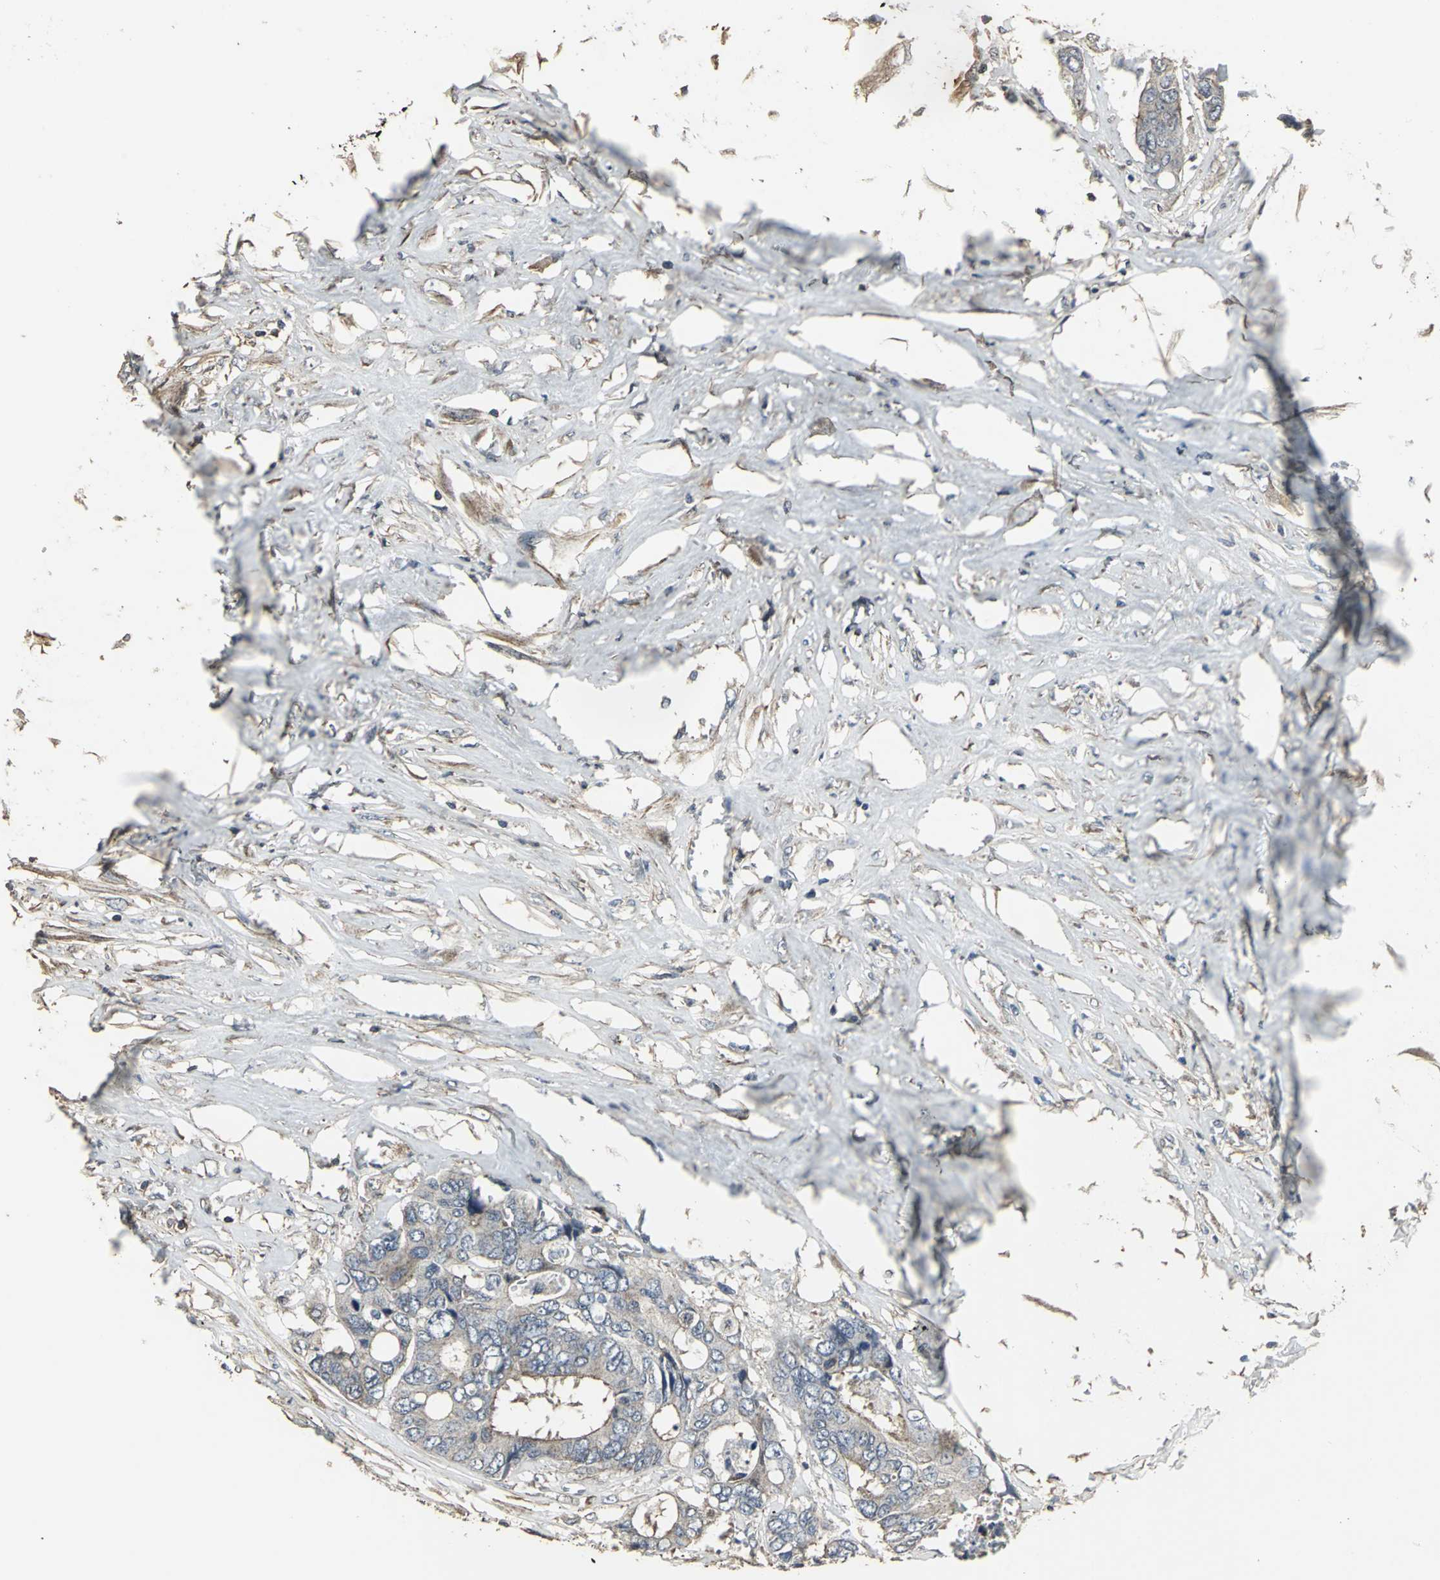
{"staining": {"intensity": "weak", "quantity": "25%-75%", "location": "cytoplasmic/membranous"}, "tissue": "colorectal cancer", "cell_type": "Tumor cells", "image_type": "cancer", "snomed": [{"axis": "morphology", "description": "Adenocarcinoma, NOS"}, {"axis": "topography", "description": "Rectum"}], "caption": "DAB (3,3'-diaminobenzidine) immunohistochemical staining of human colorectal adenocarcinoma demonstrates weak cytoplasmic/membranous protein positivity in approximately 25%-75% of tumor cells.", "gene": "DNAJB4", "patient": {"sex": "male", "age": 55}}